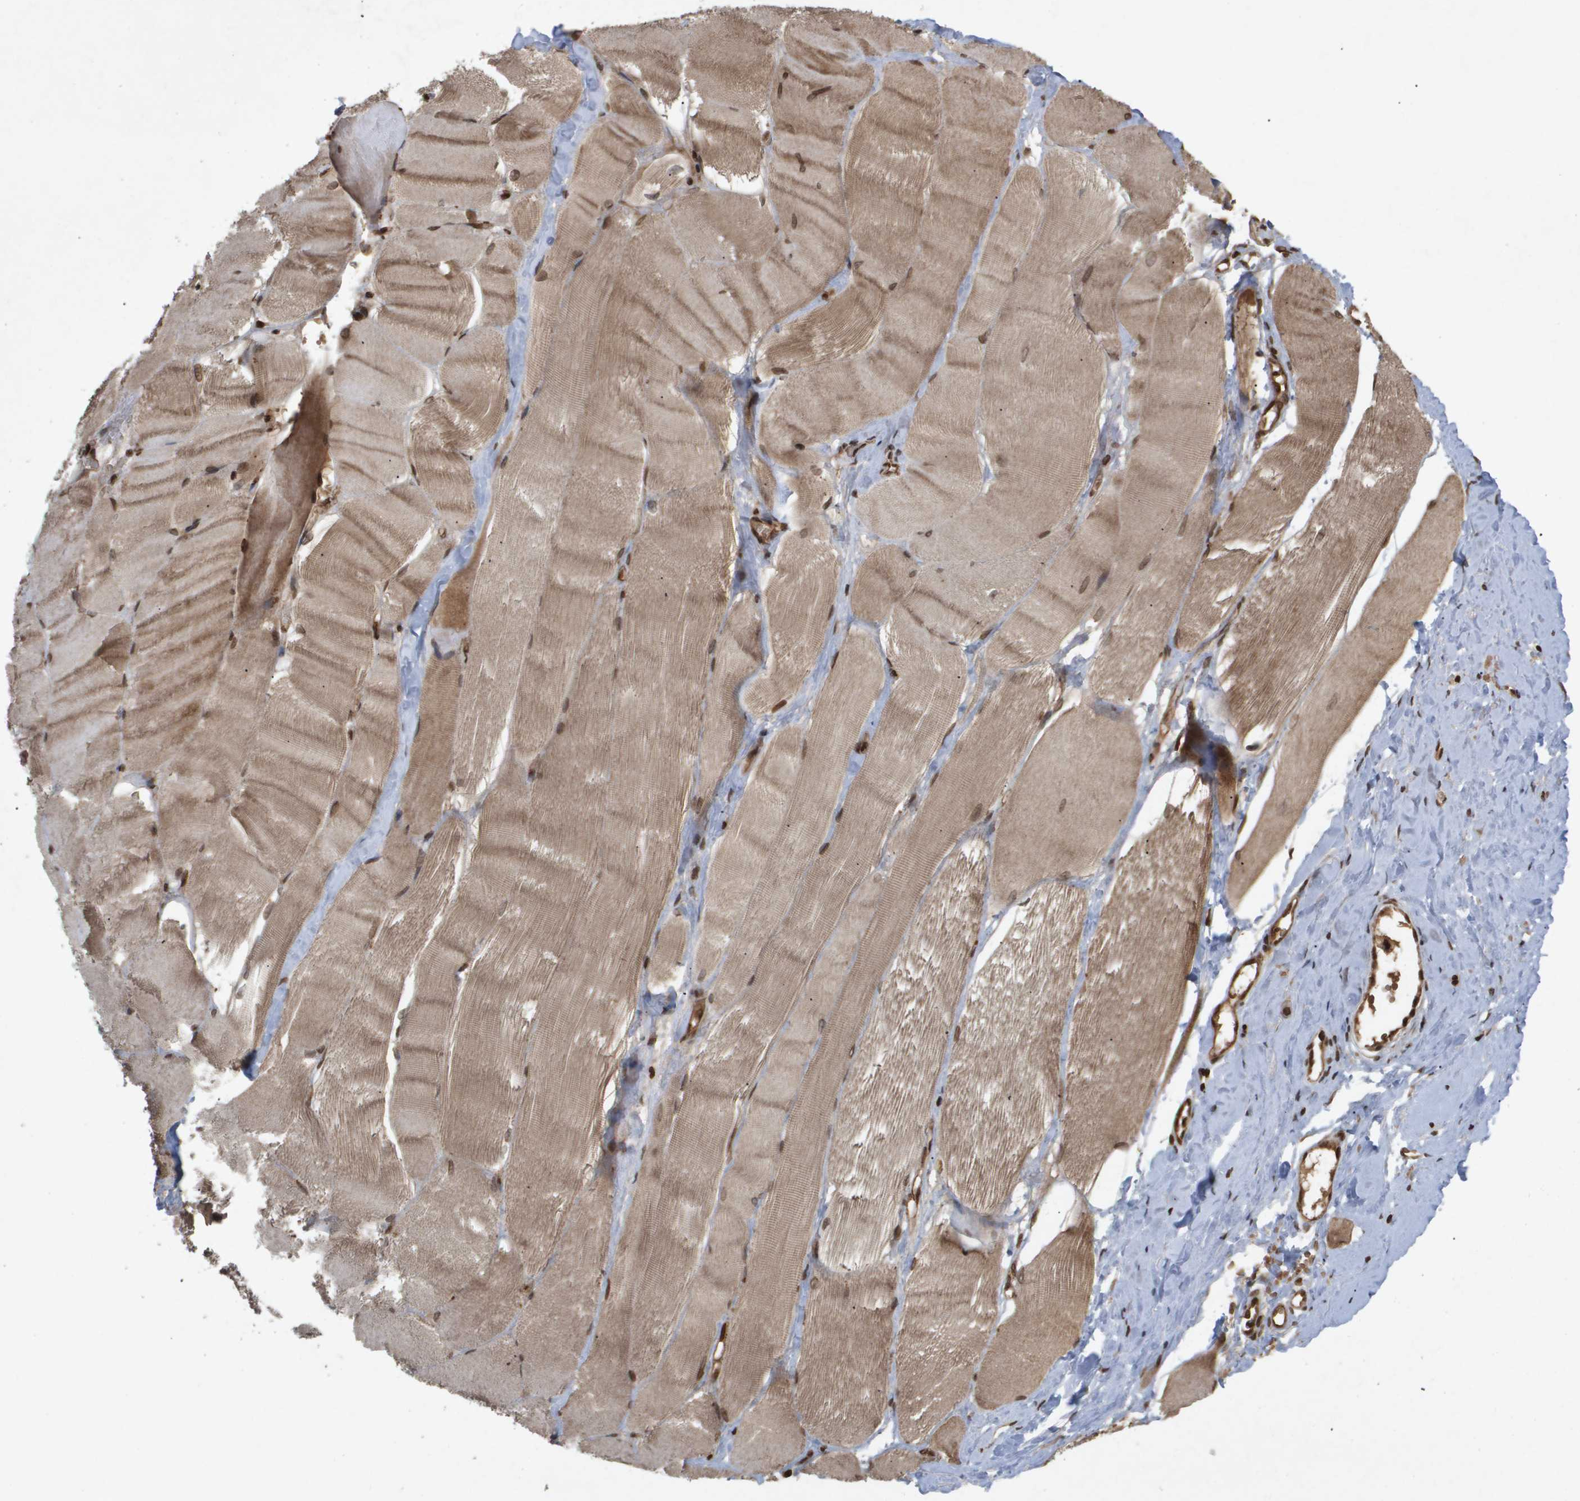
{"staining": {"intensity": "moderate", "quantity": ">75%", "location": "cytoplasmic/membranous,nuclear"}, "tissue": "skeletal muscle", "cell_type": "Myocytes", "image_type": "normal", "snomed": [{"axis": "morphology", "description": "Normal tissue, NOS"}, {"axis": "morphology", "description": "Squamous cell carcinoma, NOS"}, {"axis": "topography", "description": "Skeletal muscle"}], "caption": "Skeletal muscle stained with DAB (3,3'-diaminobenzidine) immunohistochemistry demonstrates medium levels of moderate cytoplasmic/membranous,nuclear positivity in about >75% of myocytes. (DAB IHC, brown staining for protein, blue staining for nuclei).", "gene": "HSPA6", "patient": {"sex": "male", "age": 51}}